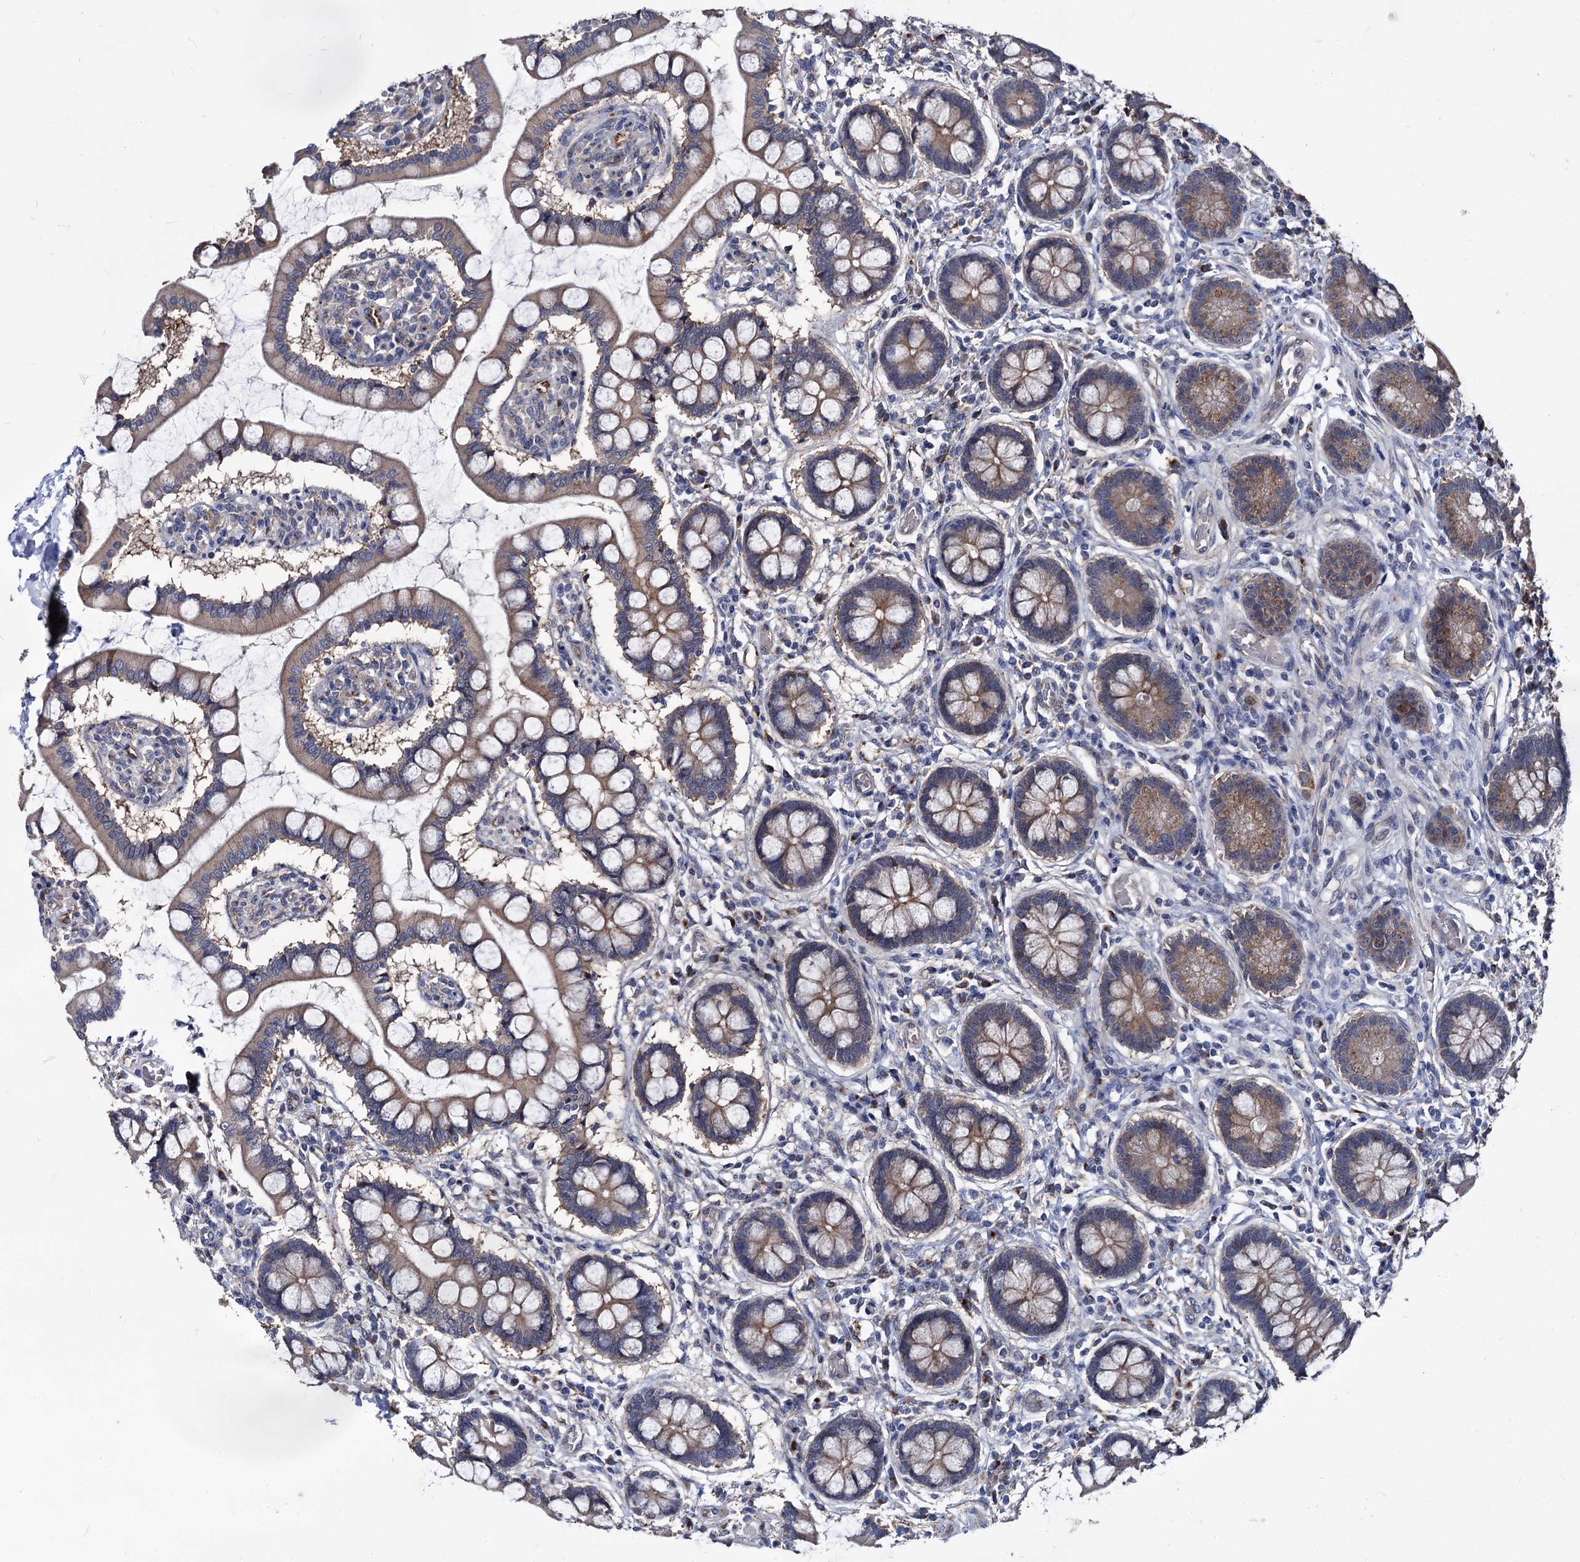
{"staining": {"intensity": "moderate", "quantity": ">75%", "location": "cytoplasmic/membranous"}, "tissue": "small intestine", "cell_type": "Glandular cells", "image_type": "normal", "snomed": [{"axis": "morphology", "description": "Normal tissue, NOS"}, {"axis": "topography", "description": "Small intestine"}], "caption": "Normal small intestine was stained to show a protein in brown. There is medium levels of moderate cytoplasmic/membranous positivity in approximately >75% of glandular cells. (DAB (3,3'-diaminobenzidine) IHC, brown staining for protein, blue staining for nuclei).", "gene": "SMAGP", "patient": {"sex": "male", "age": 52}}